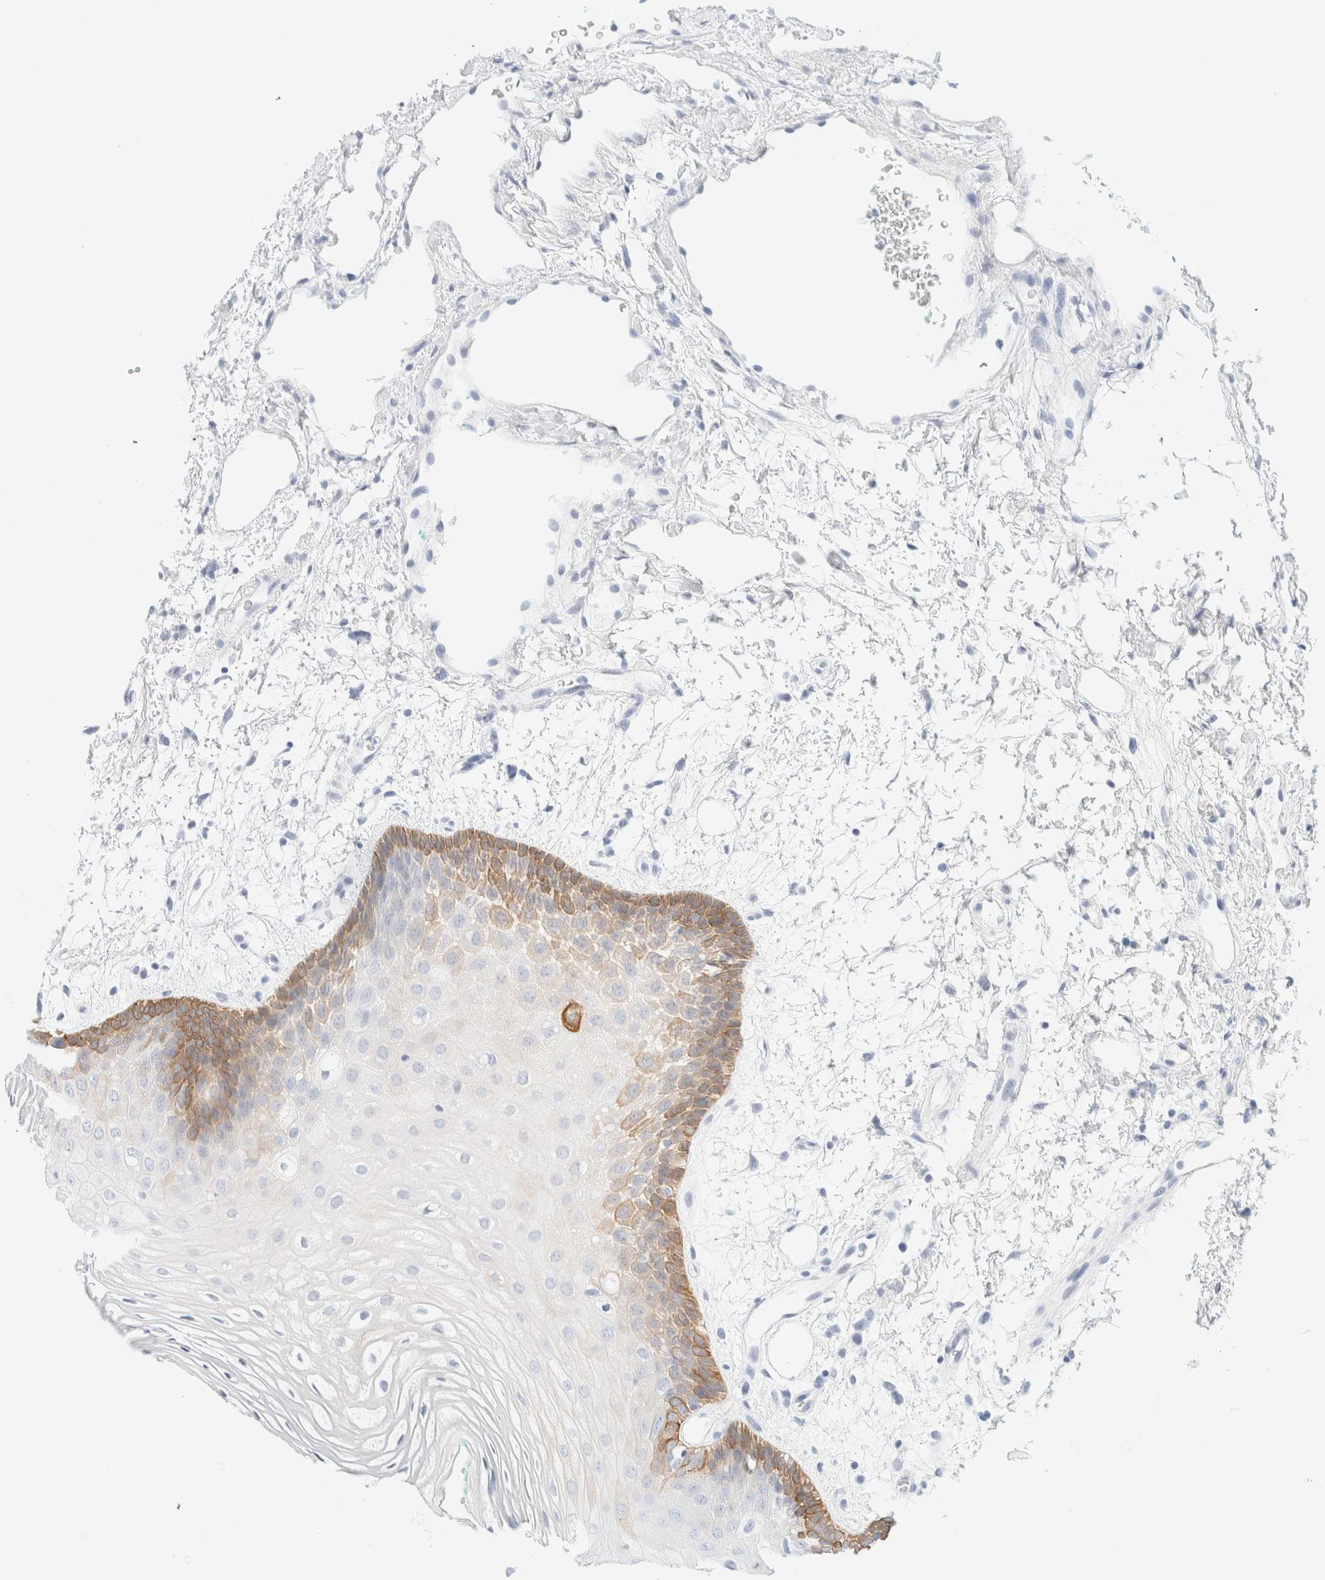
{"staining": {"intensity": "moderate", "quantity": "25%-75%", "location": "cytoplasmic/membranous"}, "tissue": "oral mucosa", "cell_type": "Squamous epithelial cells", "image_type": "normal", "snomed": [{"axis": "morphology", "description": "Normal tissue, NOS"}, {"axis": "topography", "description": "Skeletal muscle"}, {"axis": "topography", "description": "Oral tissue"}, {"axis": "topography", "description": "Peripheral nerve tissue"}], "caption": "IHC image of normal oral mucosa: human oral mucosa stained using immunohistochemistry (IHC) reveals medium levels of moderate protein expression localized specifically in the cytoplasmic/membranous of squamous epithelial cells, appearing as a cytoplasmic/membranous brown color.", "gene": "KRT15", "patient": {"sex": "female", "age": 84}}